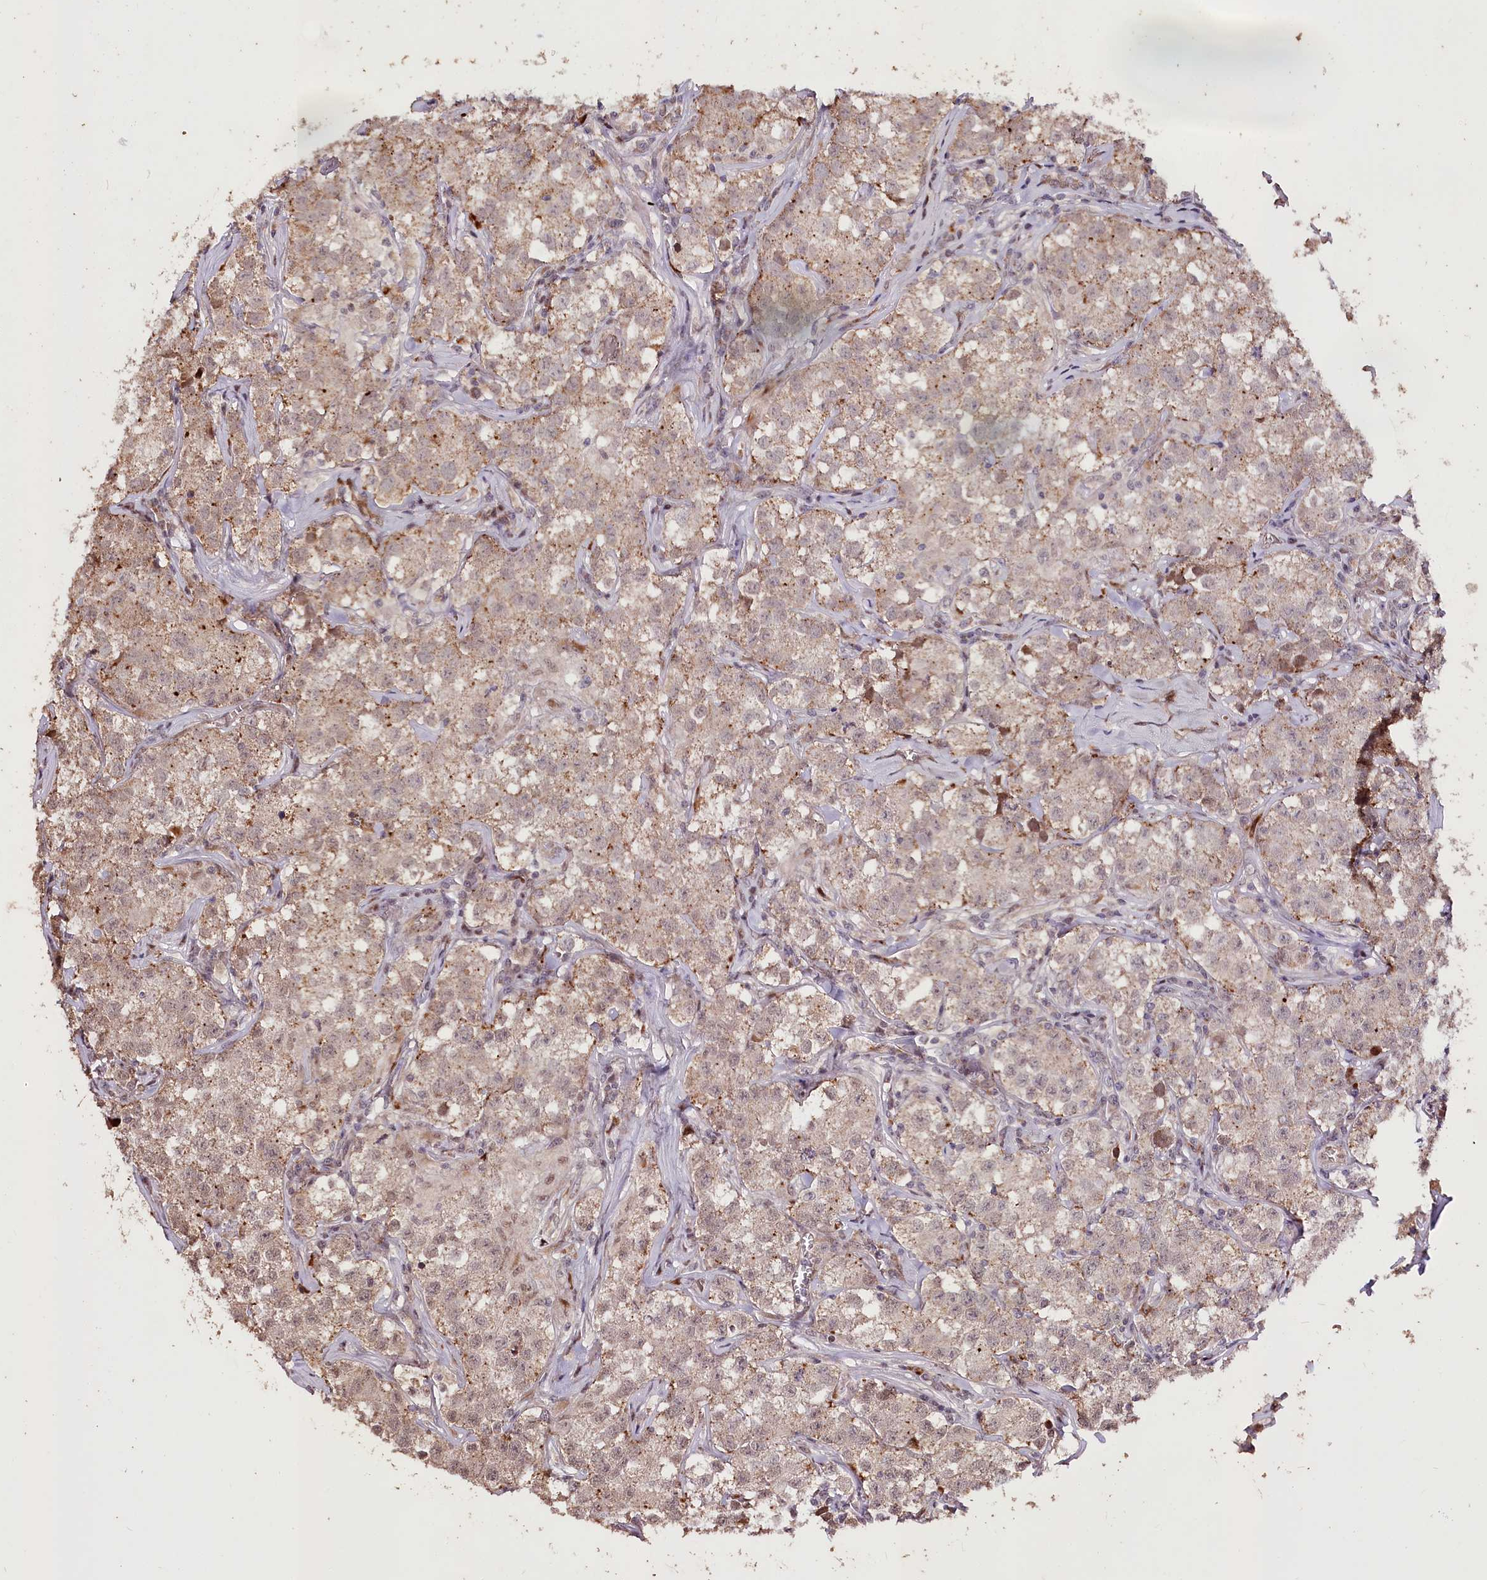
{"staining": {"intensity": "weak", "quantity": "25%-75%", "location": "cytoplasmic/membranous"}, "tissue": "testis cancer", "cell_type": "Tumor cells", "image_type": "cancer", "snomed": [{"axis": "morphology", "description": "Seminoma, NOS"}, {"axis": "morphology", "description": "Carcinoma, Embryonal, NOS"}, {"axis": "topography", "description": "Testis"}], "caption": "This is a micrograph of immunohistochemistry (IHC) staining of embryonal carcinoma (testis), which shows weak positivity in the cytoplasmic/membranous of tumor cells.", "gene": "CARD19", "patient": {"sex": "male", "age": 43}}